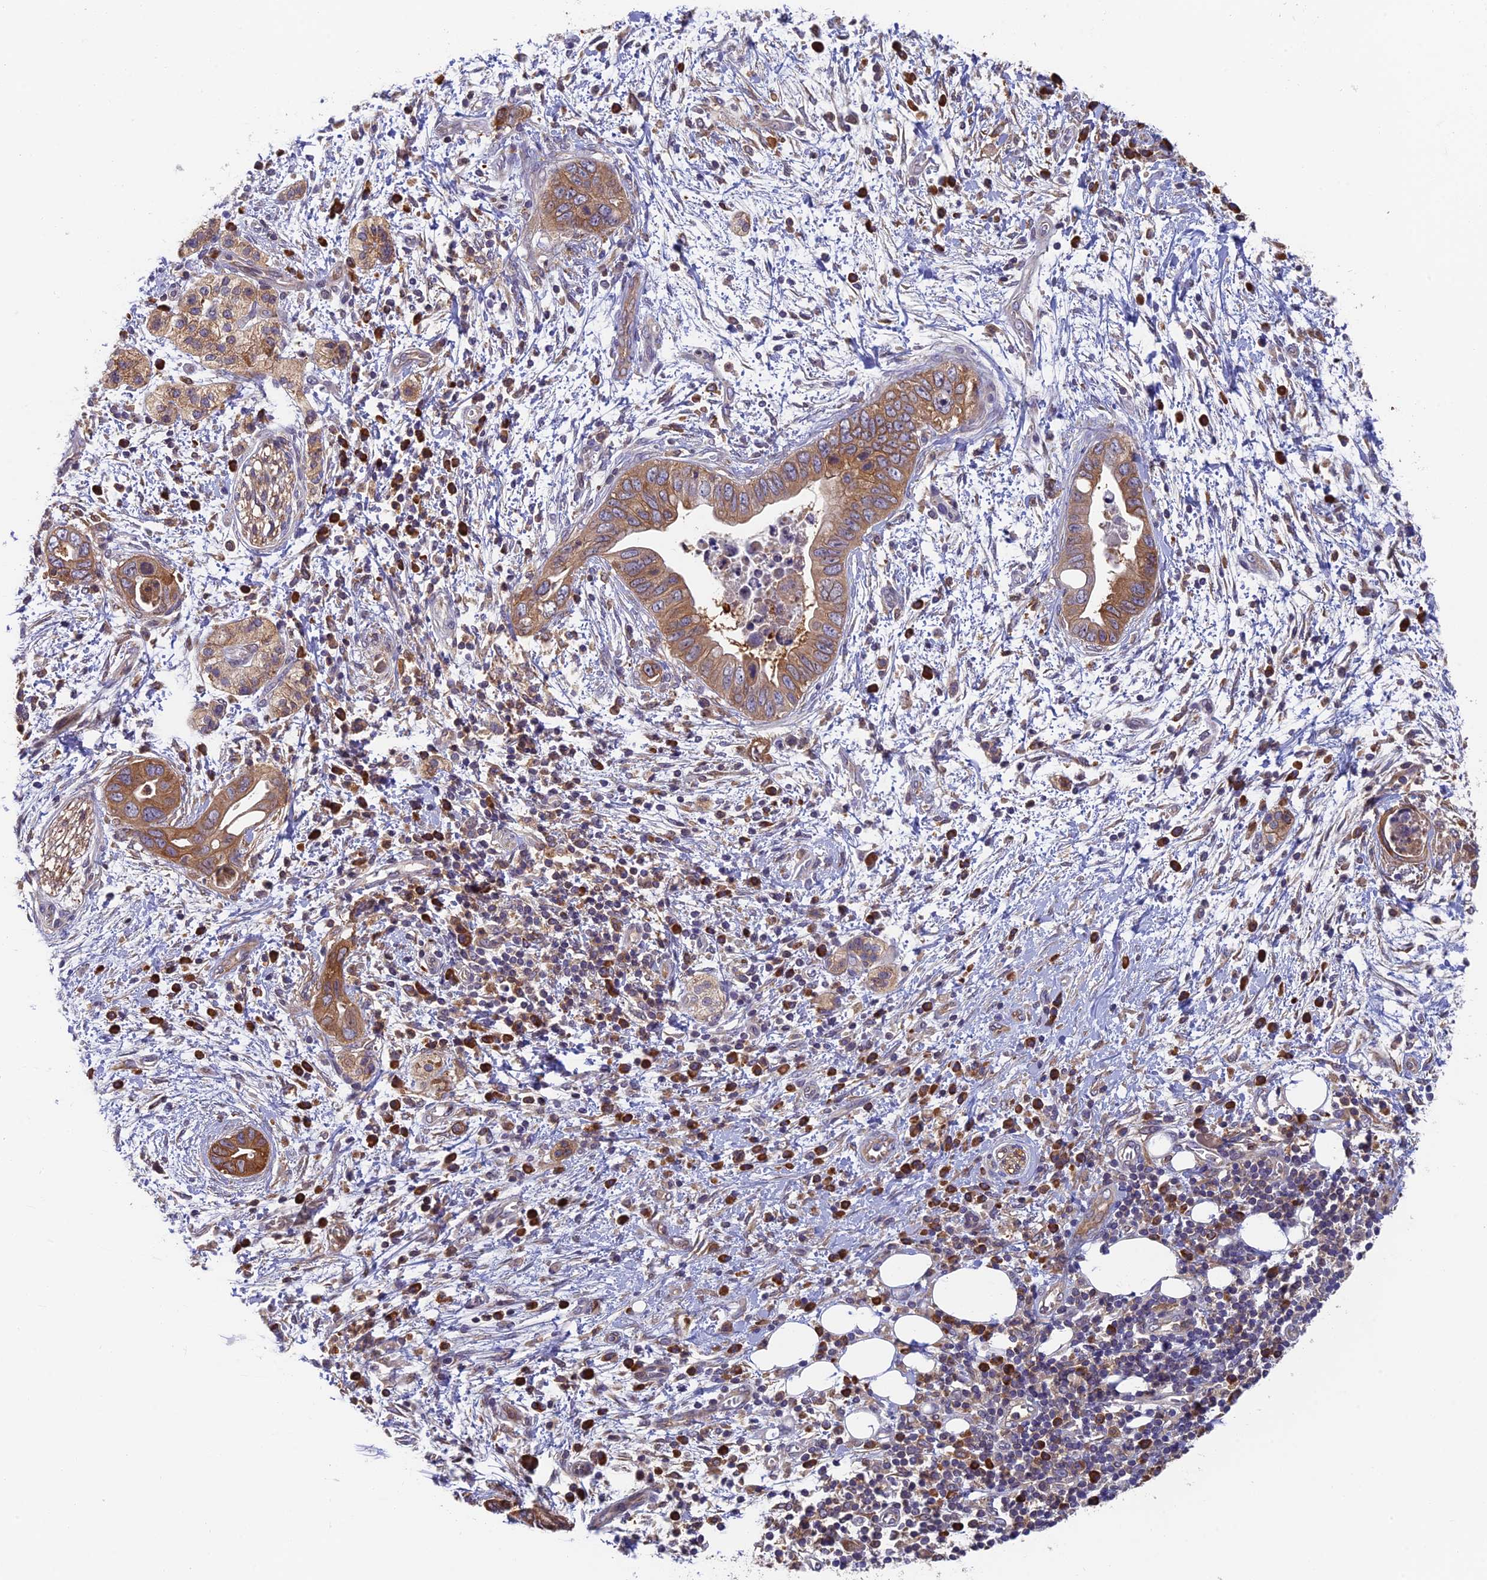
{"staining": {"intensity": "moderate", "quantity": ">75%", "location": "cytoplasmic/membranous"}, "tissue": "pancreatic cancer", "cell_type": "Tumor cells", "image_type": "cancer", "snomed": [{"axis": "morphology", "description": "Adenocarcinoma, NOS"}, {"axis": "topography", "description": "Pancreas"}], "caption": "An IHC photomicrograph of neoplastic tissue is shown. Protein staining in brown shows moderate cytoplasmic/membranous positivity in pancreatic cancer within tumor cells.", "gene": "IPO5", "patient": {"sex": "male", "age": 75}}